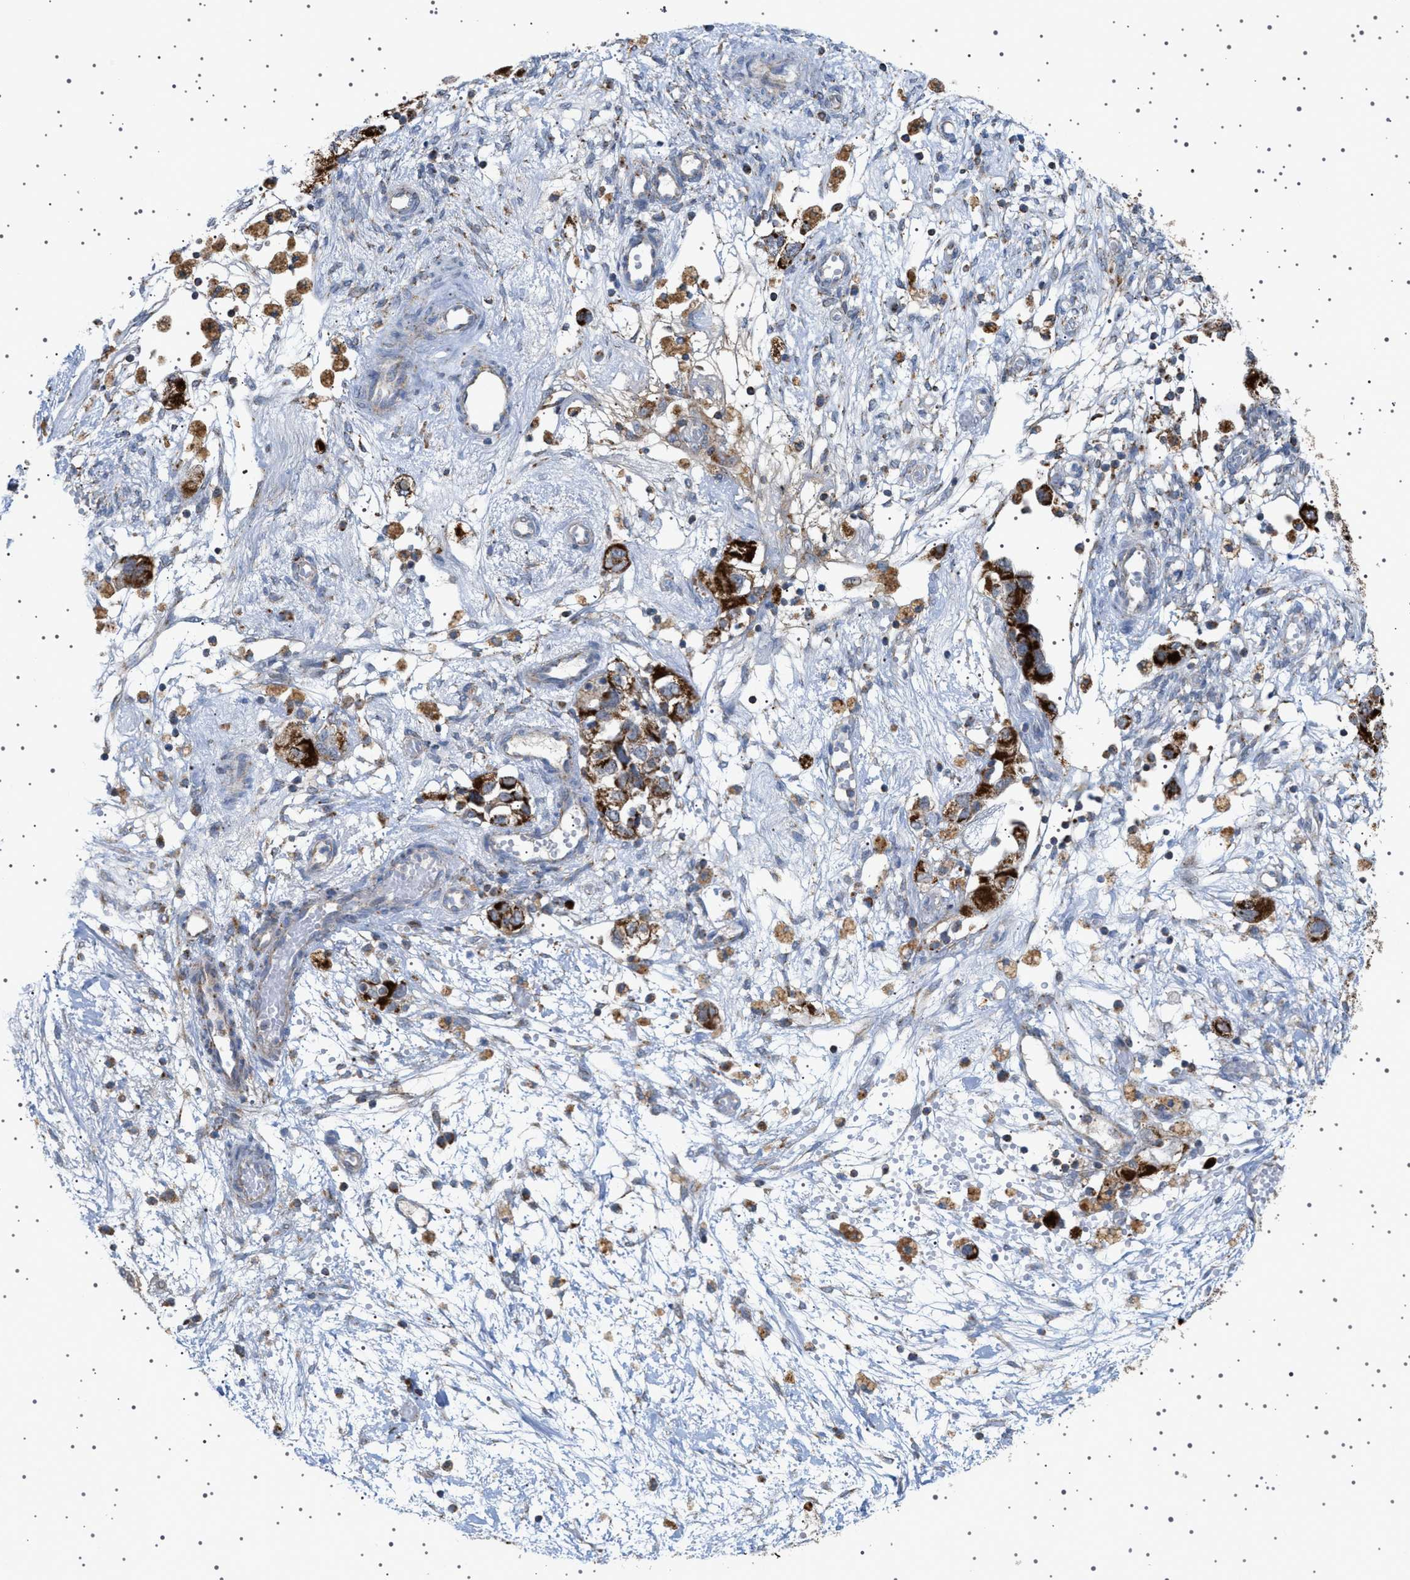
{"staining": {"intensity": "strong", "quantity": ">75%", "location": "cytoplasmic/membranous"}, "tissue": "ovarian cancer", "cell_type": "Tumor cells", "image_type": "cancer", "snomed": [{"axis": "morphology", "description": "Carcinoma, NOS"}, {"axis": "morphology", "description": "Cystadenocarcinoma, serous, NOS"}, {"axis": "topography", "description": "Ovary"}], "caption": "Immunohistochemical staining of human serous cystadenocarcinoma (ovarian) demonstrates high levels of strong cytoplasmic/membranous positivity in approximately >75% of tumor cells.", "gene": "UBXN8", "patient": {"sex": "female", "age": 69}}